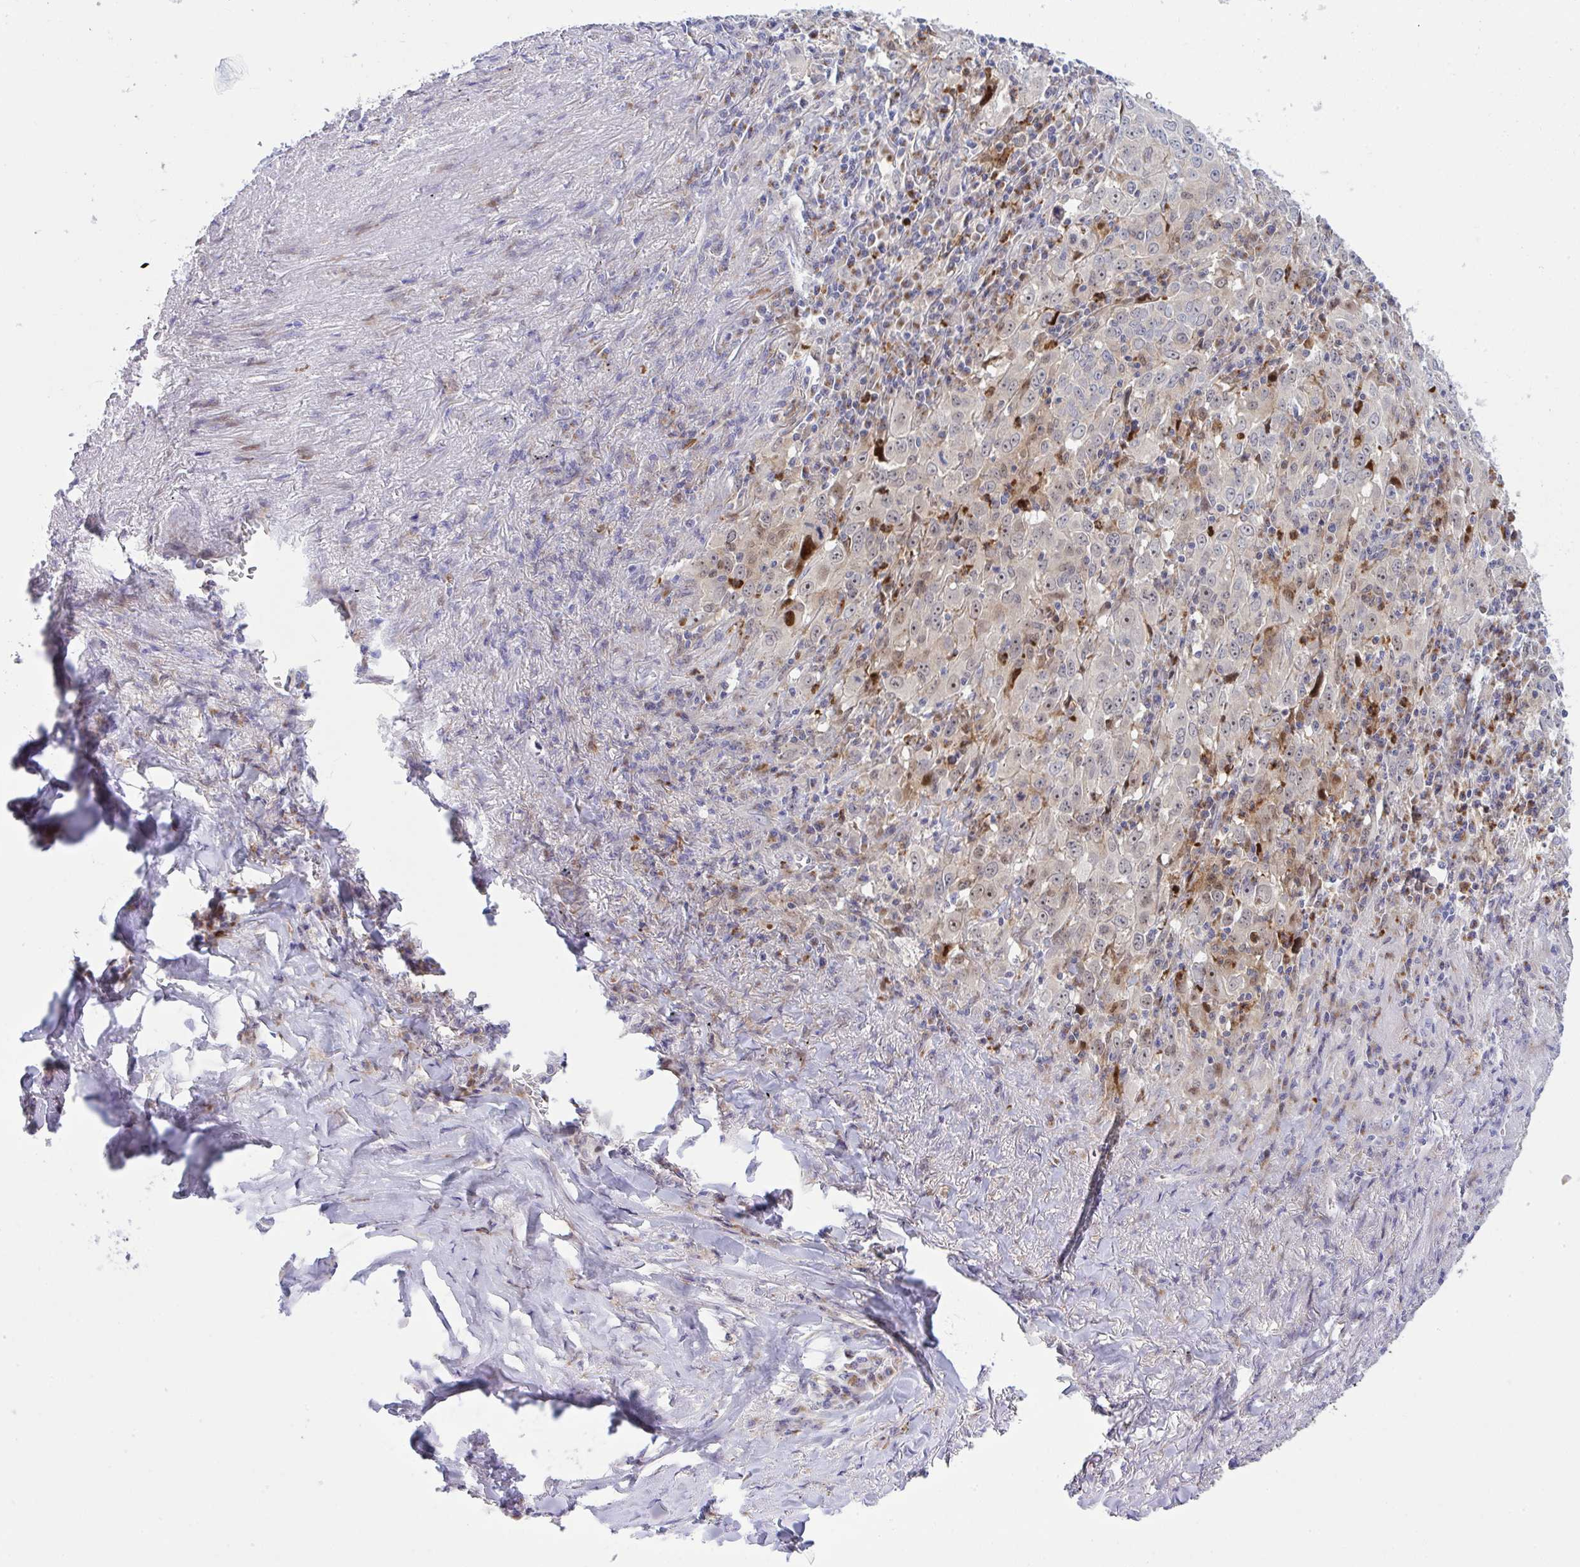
{"staining": {"intensity": "strong", "quantity": "25%-75%", "location": "nuclear"}, "tissue": "lung cancer", "cell_type": "Tumor cells", "image_type": "cancer", "snomed": [{"axis": "morphology", "description": "Adenocarcinoma, NOS"}, {"axis": "topography", "description": "Lung"}], "caption": "Lung cancer (adenocarcinoma) tissue exhibits strong nuclear expression in approximately 25%-75% of tumor cells", "gene": "ZNF554", "patient": {"sex": "male", "age": 67}}